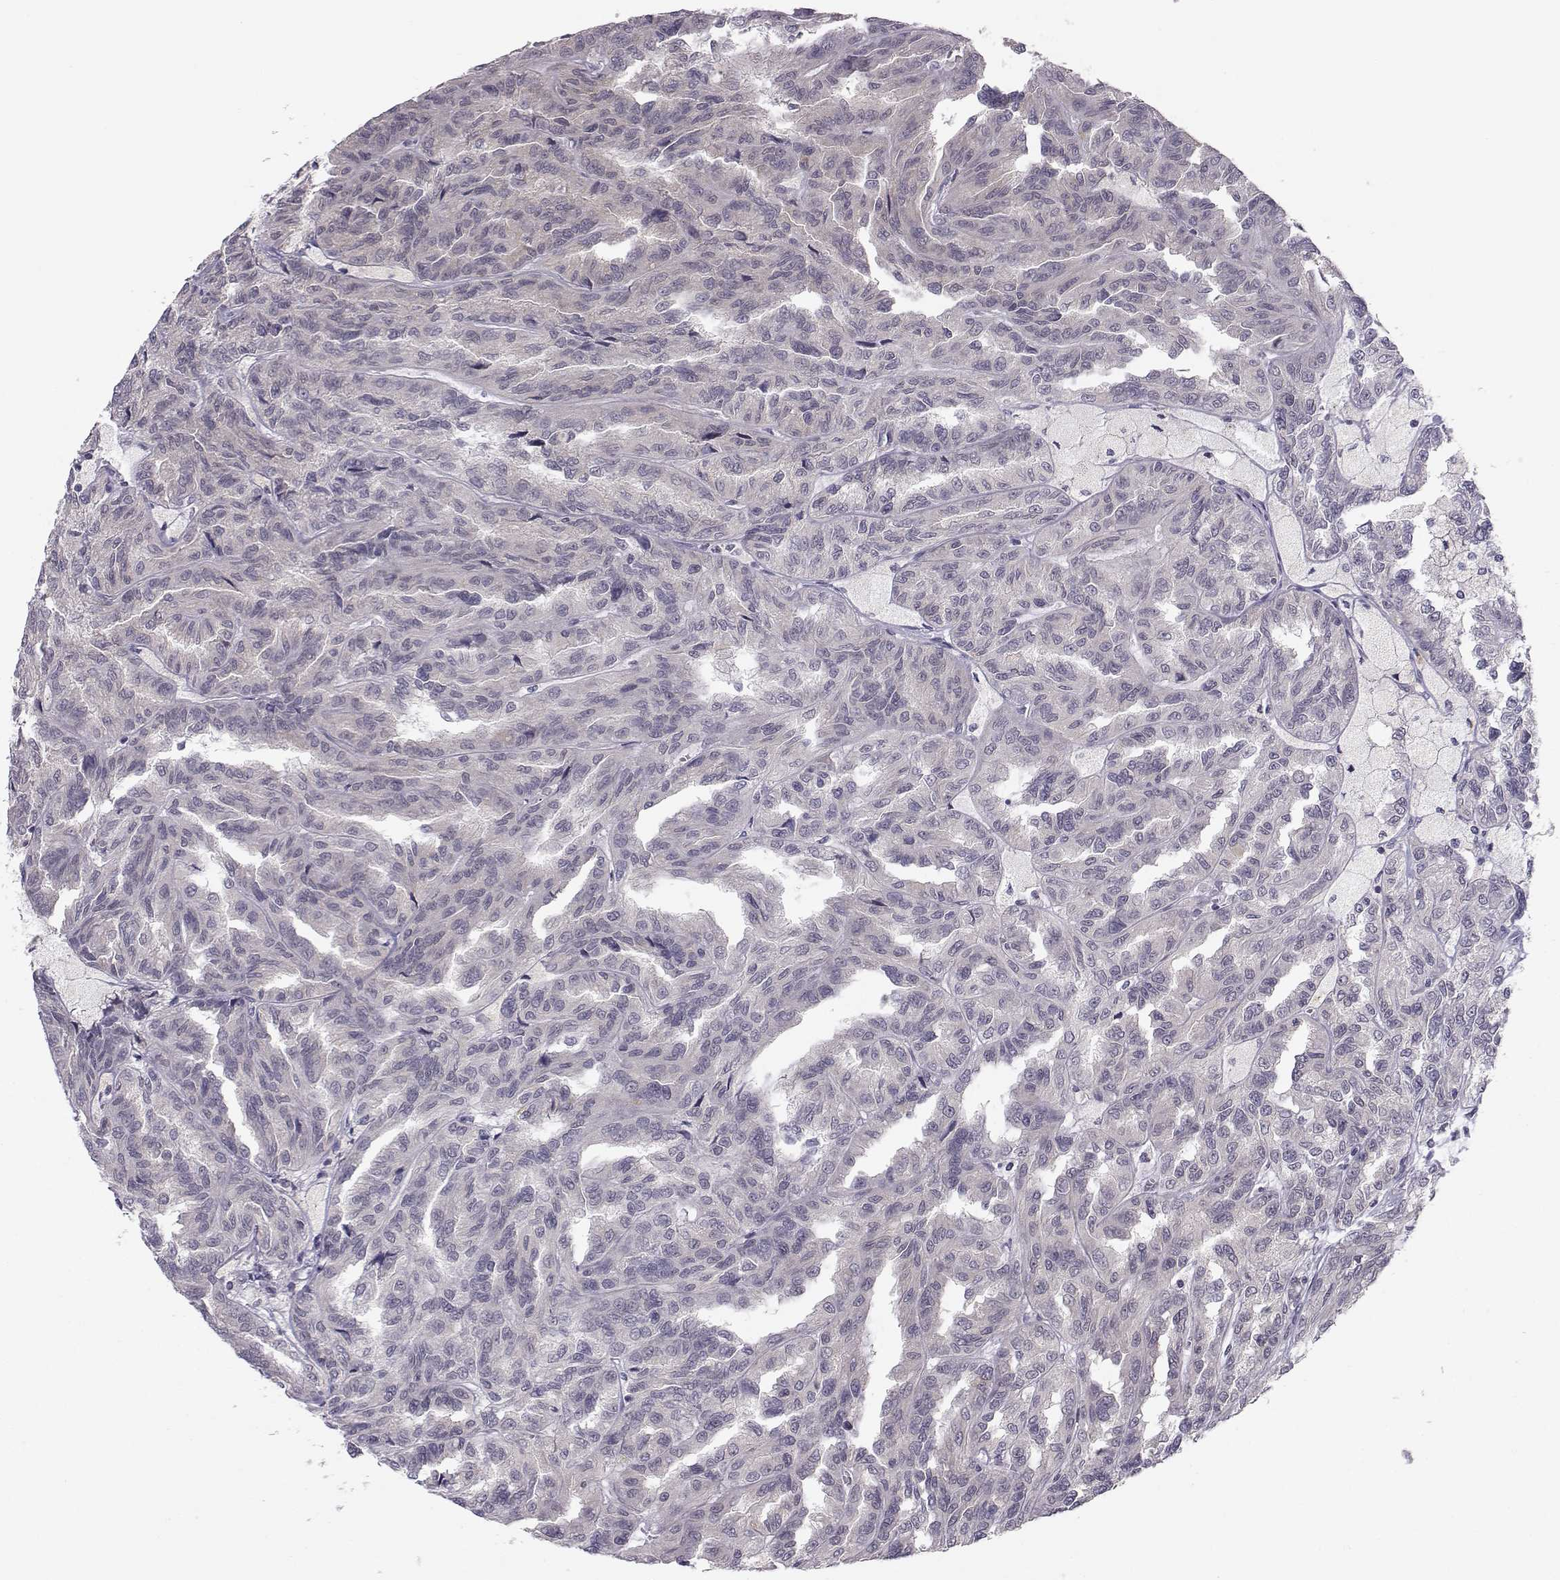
{"staining": {"intensity": "negative", "quantity": "none", "location": "none"}, "tissue": "renal cancer", "cell_type": "Tumor cells", "image_type": "cancer", "snomed": [{"axis": "morphology", "description": "Adenocarcinoma, NOS"}, {"axis": "topography", "description": "Kidney"}], "caption": "Immunohistochemistry histopathology image of renal adenocarcinoma stained for a protein (brown), which displays no positivity in tumor cells. (DAB immunohistochemistry with hematoxylin counter stain).", "gene": "KIF13B", "patient": {"sex": "male", "age": 79}}